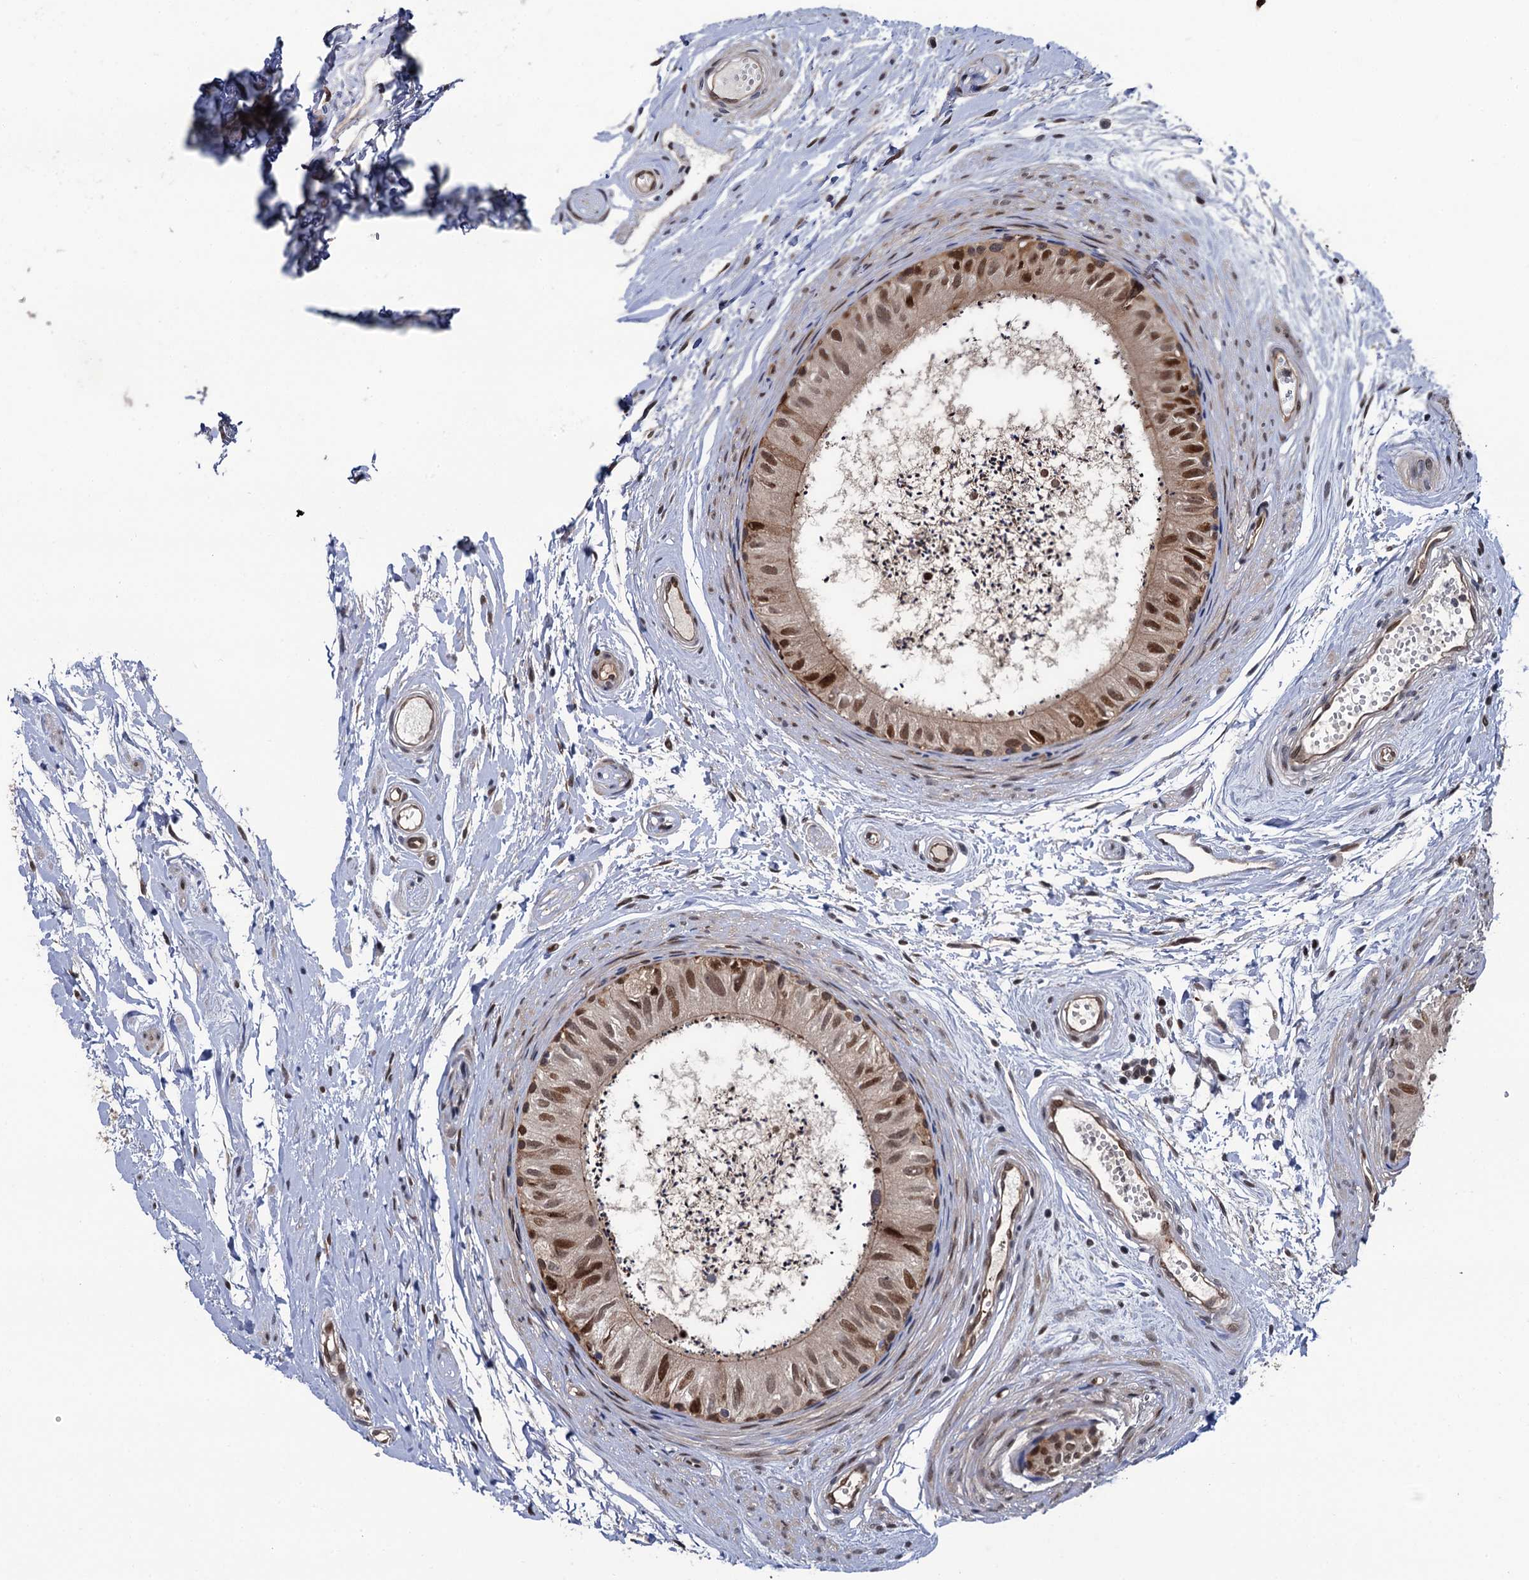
{"staining": {"intensity": "moderate", "quantity": ">75%", "location": "cytoplasmic/membranous,nuclear"}, "tissue": "epididymis", "cell_type": "Glandular cells", "image_type": "normal", "snomed": [{"axis": "morphology", "description": "Normal tissue, NOS"}, {"axis": "topography", "description": "Epididymis"}], "caption": "Brown immunohistochemical staining in unremarkable human epididymis shows moderate cytoplasmic/membranous,nuclear positivity in about >75% of glandular cells.", "gene": "CDC23", "patient": {"sex": "male", "age": 56}}